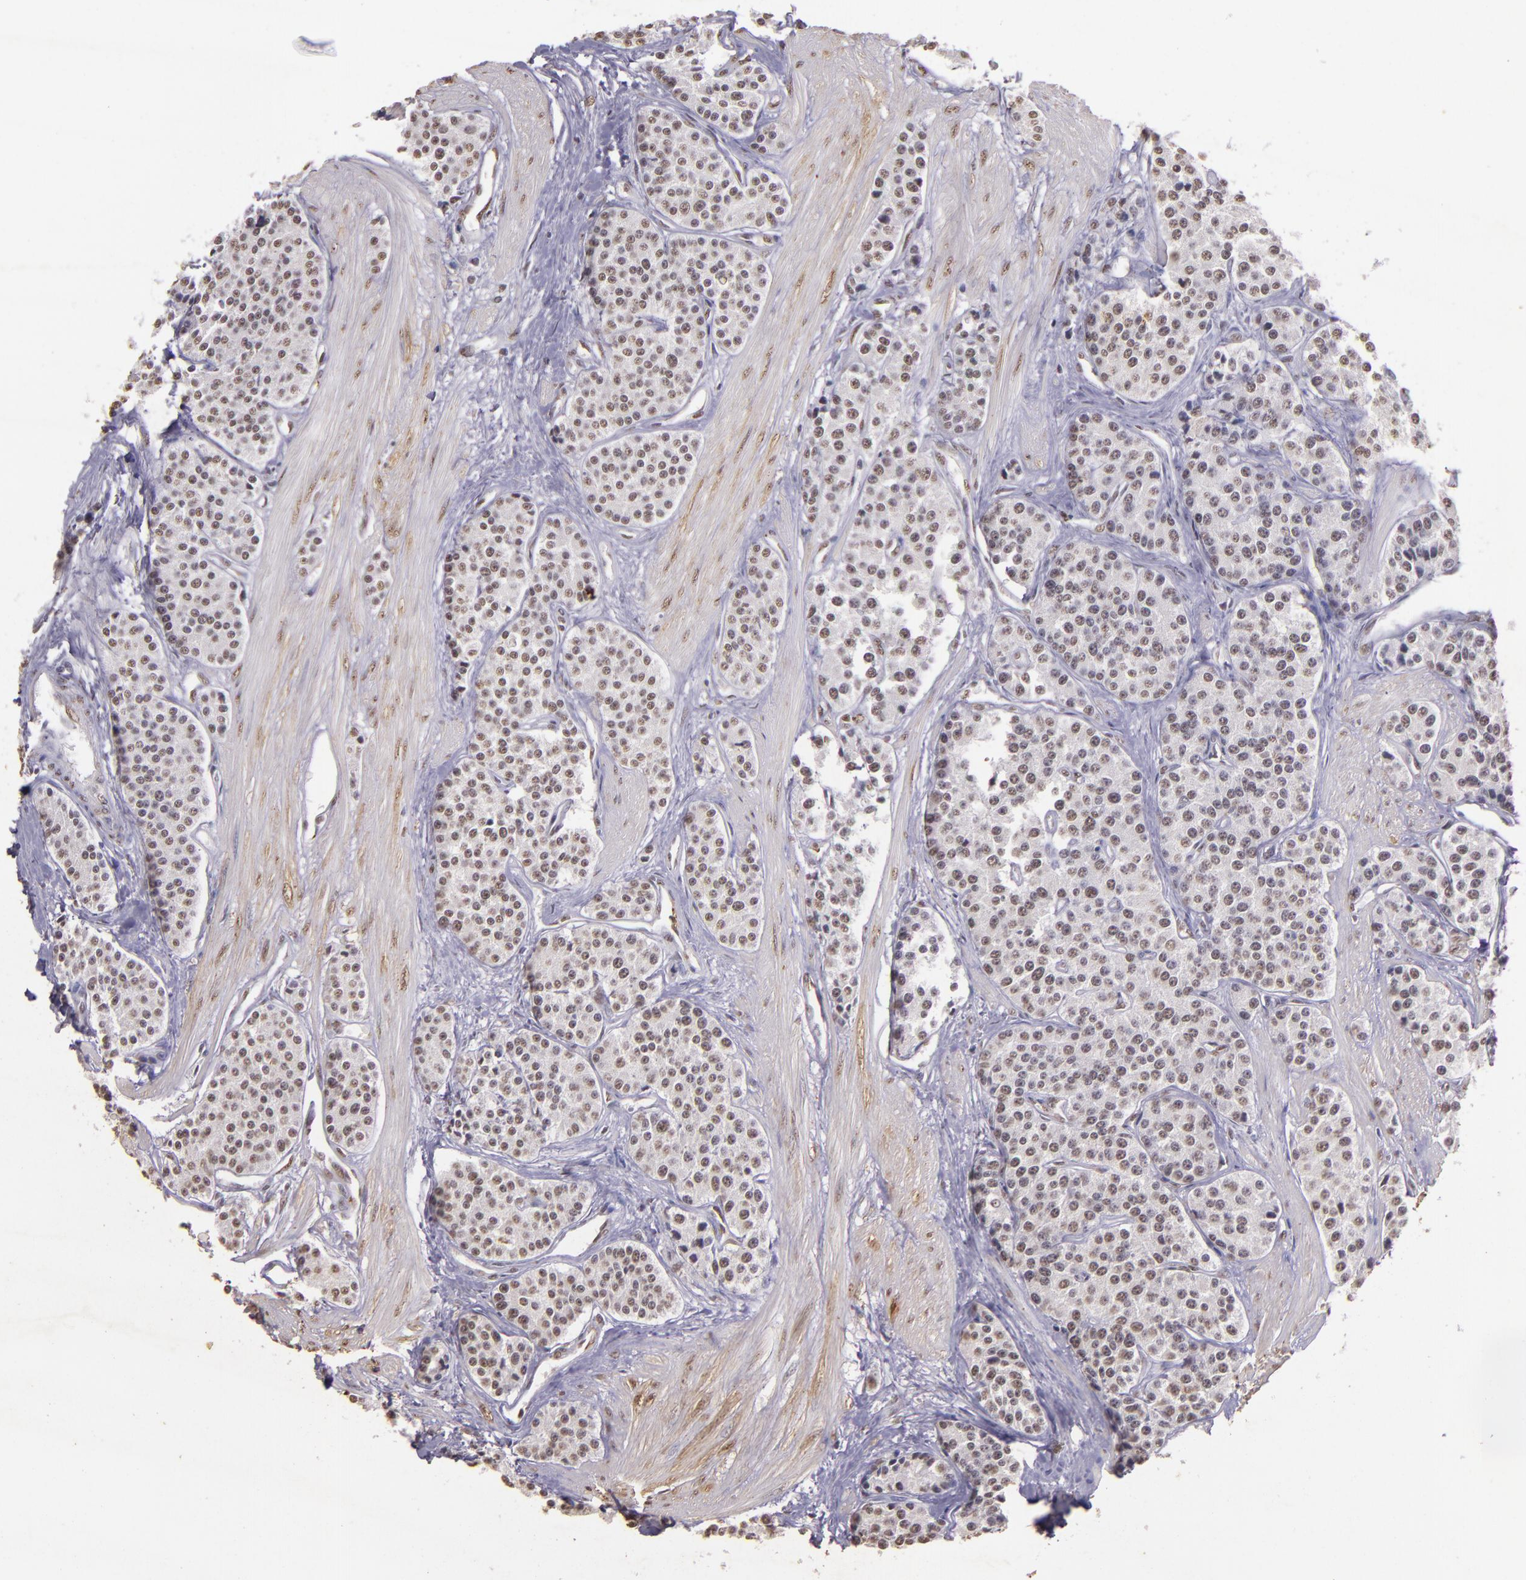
{"staining": {"intensity": "weak", "quantity": ">75%", "location": "nuclear"}, "tissue": "carcinoid", "cell_type": "Tumor cells", "image_type": "cancer", "snomed": [{"axis": "morphology", "description": "Carcinoid, malignant, NOS"}, {"axis": "topography", "description": "Stomach"}], "caption": "High-magnification brightfield microscopy of carcinoid stained with DAB (3,3'-diaminobenzidine) (brown) and counterstained with hematoxylin (blue). tumor cells exhibit weak nuclear staining is appreciated in about>75% of cells. The staining was performed using DAB to visualize the protein expression in brown, while the nuclei were stained in blue with hematoxylin (Magnification: 20x).", "gene": "CBX3", "patient": {"sex": "female", "age": 76}}